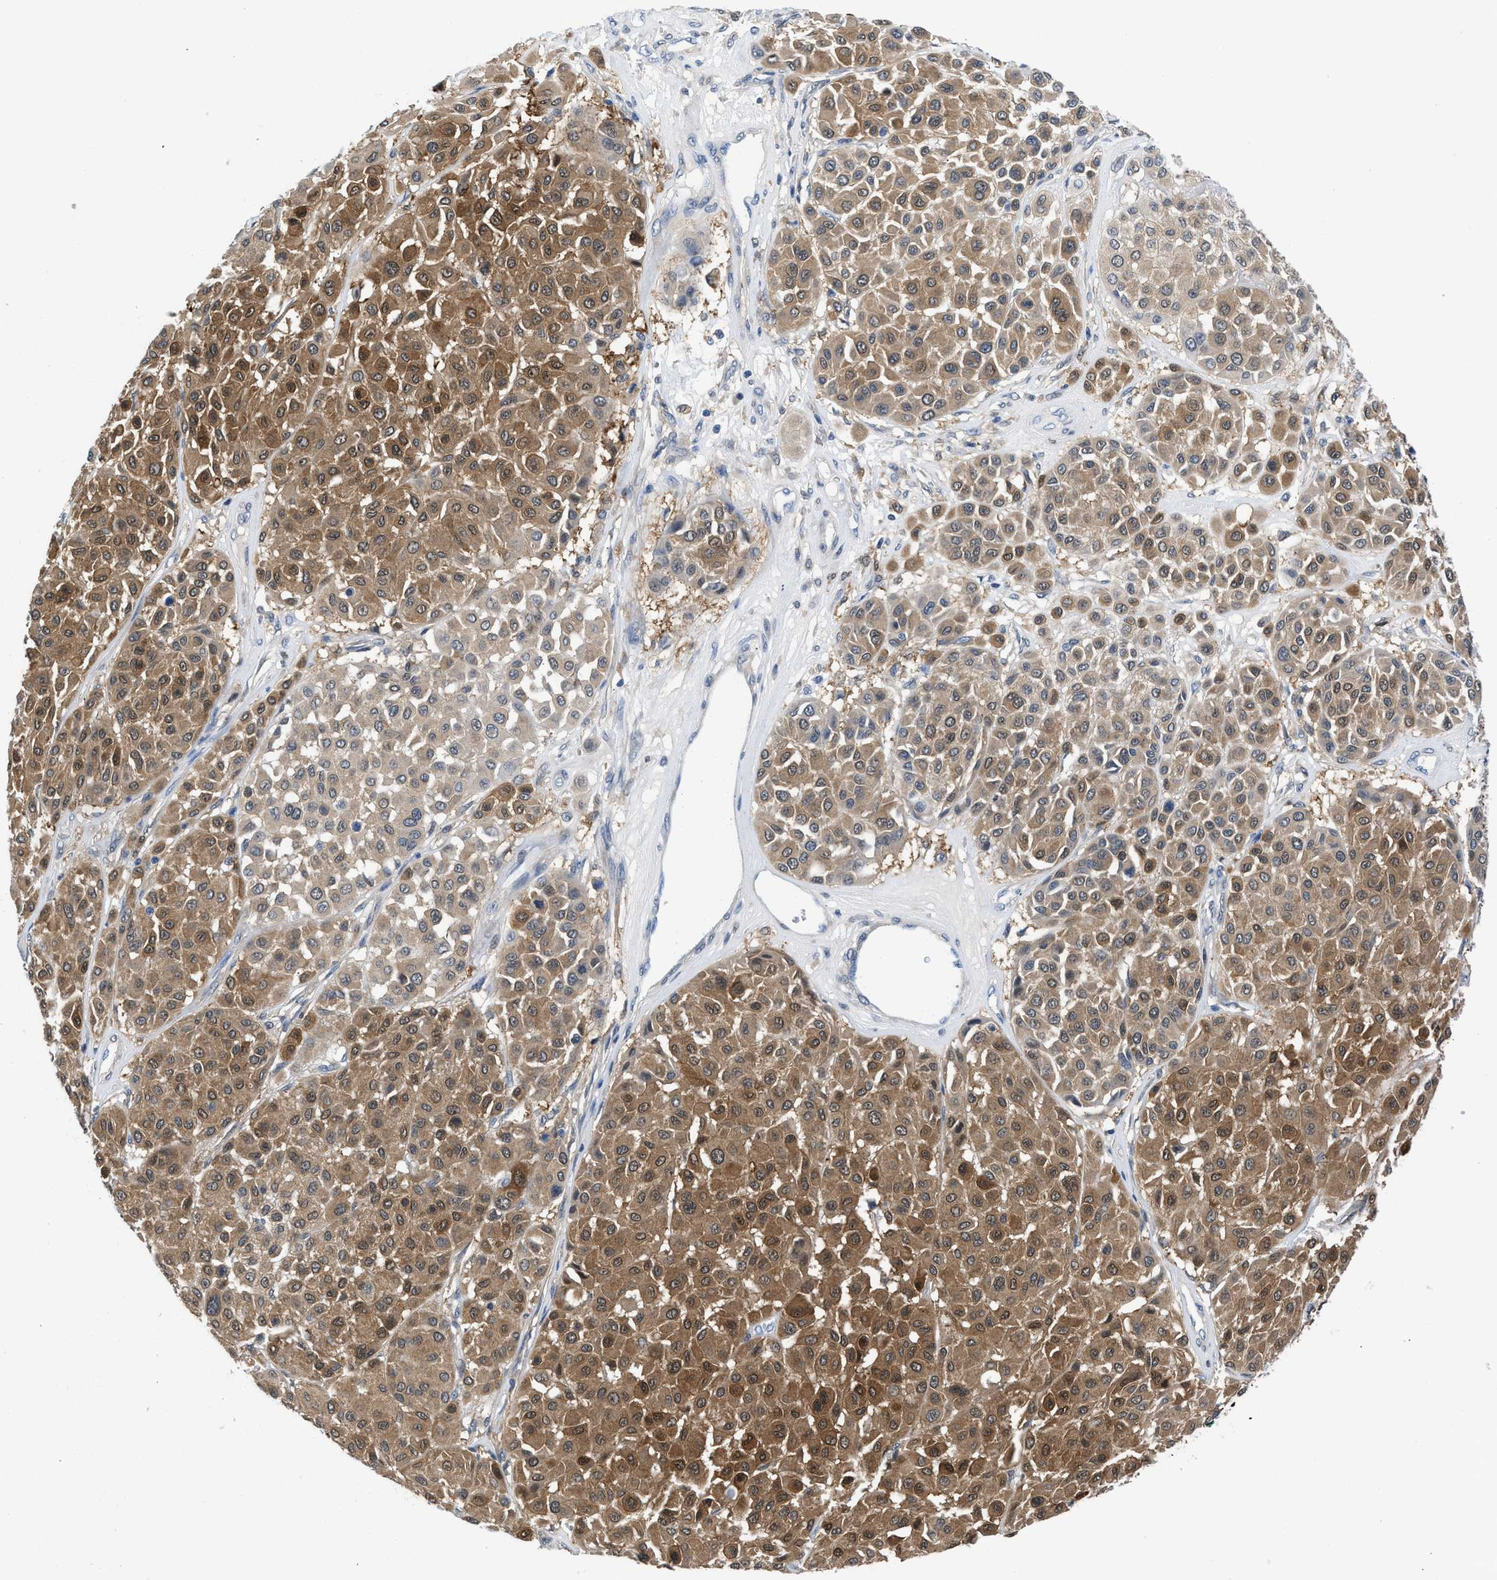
{"staining": {"intensity": "moderate", "quantity": ">75%", "location": "cytoplasmic/membranous,nuclear"}, "tissue": "melanoma", "cell_type": "Tumor cells", "image_type": "cancer", "snomed": [{"axis": "morphology", "description": "Malignant melanoma, Metastatic site"}, {"axis": "topography", "description": "Soft tissue"}], "caption": "The micrograph exhibits a brown stain indicating the presence of a protein in the cytoplasmic/membranous and nuclear of tumor cells in melanoma. (DAB IHC with brightfield microscopy, high magnification).", "gene": "CBR1", "patient": {"sex": "male", "age": 41}}